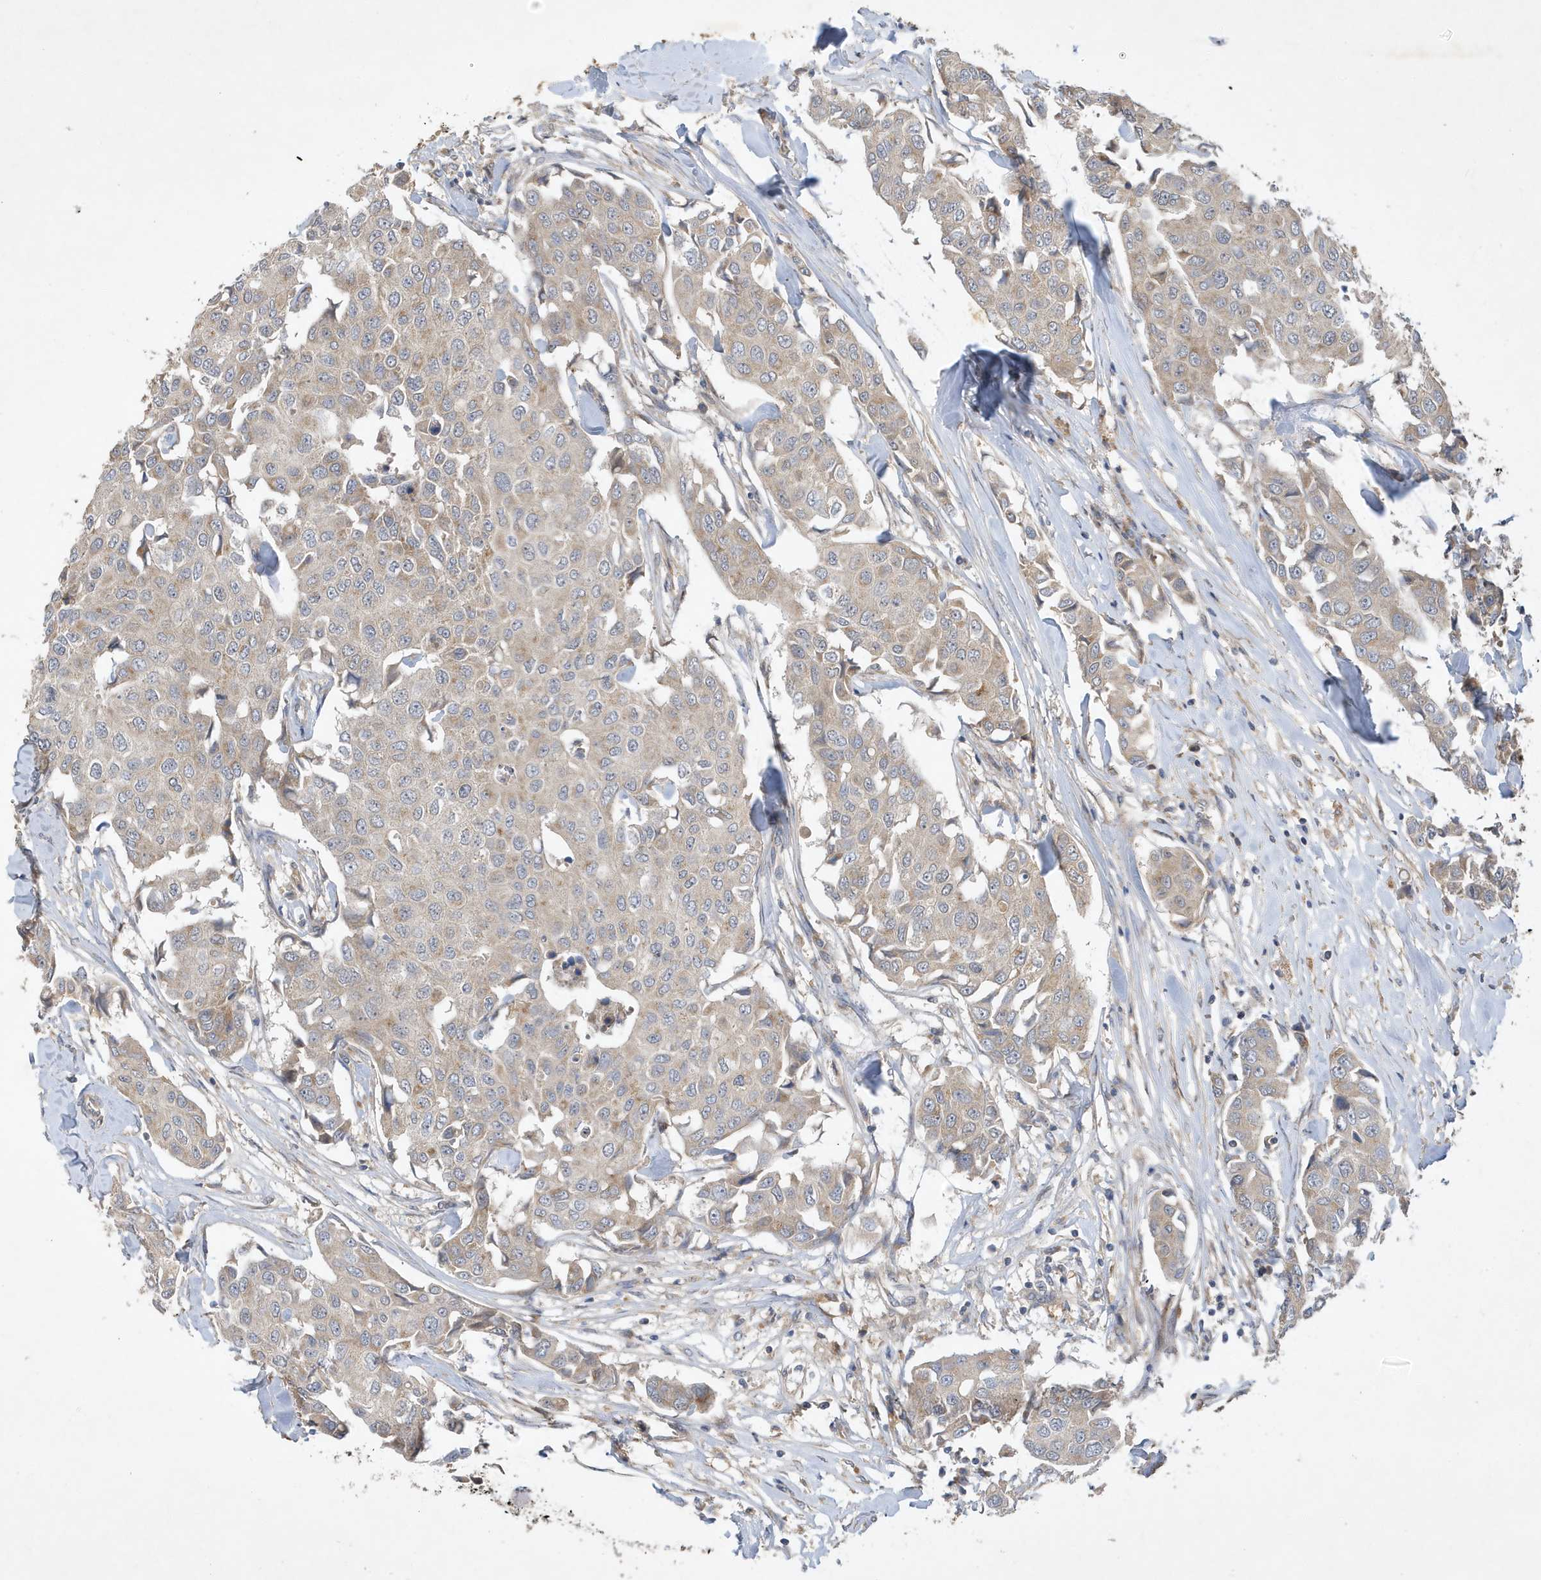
{"staining": {"intensity": "weak", "quantity": "<25%", "location": "cytoplasmic/membranous"}, "tissue": "breast cancer", "cell_type": "Tumor cells", "image_type": "cancer", "snomed": [{"axis": "morphology", "description": "Duct carcinoma"}, {"axis": "topography", "description": "Breast"}], "caption": "IHC image of breast invasive ductal carcinoma stained for a protein (brown), which demonstrates no staining in tumor cells.", "gene": "LAPTM4A", "patient": {"sex": "female", "age": 80}}